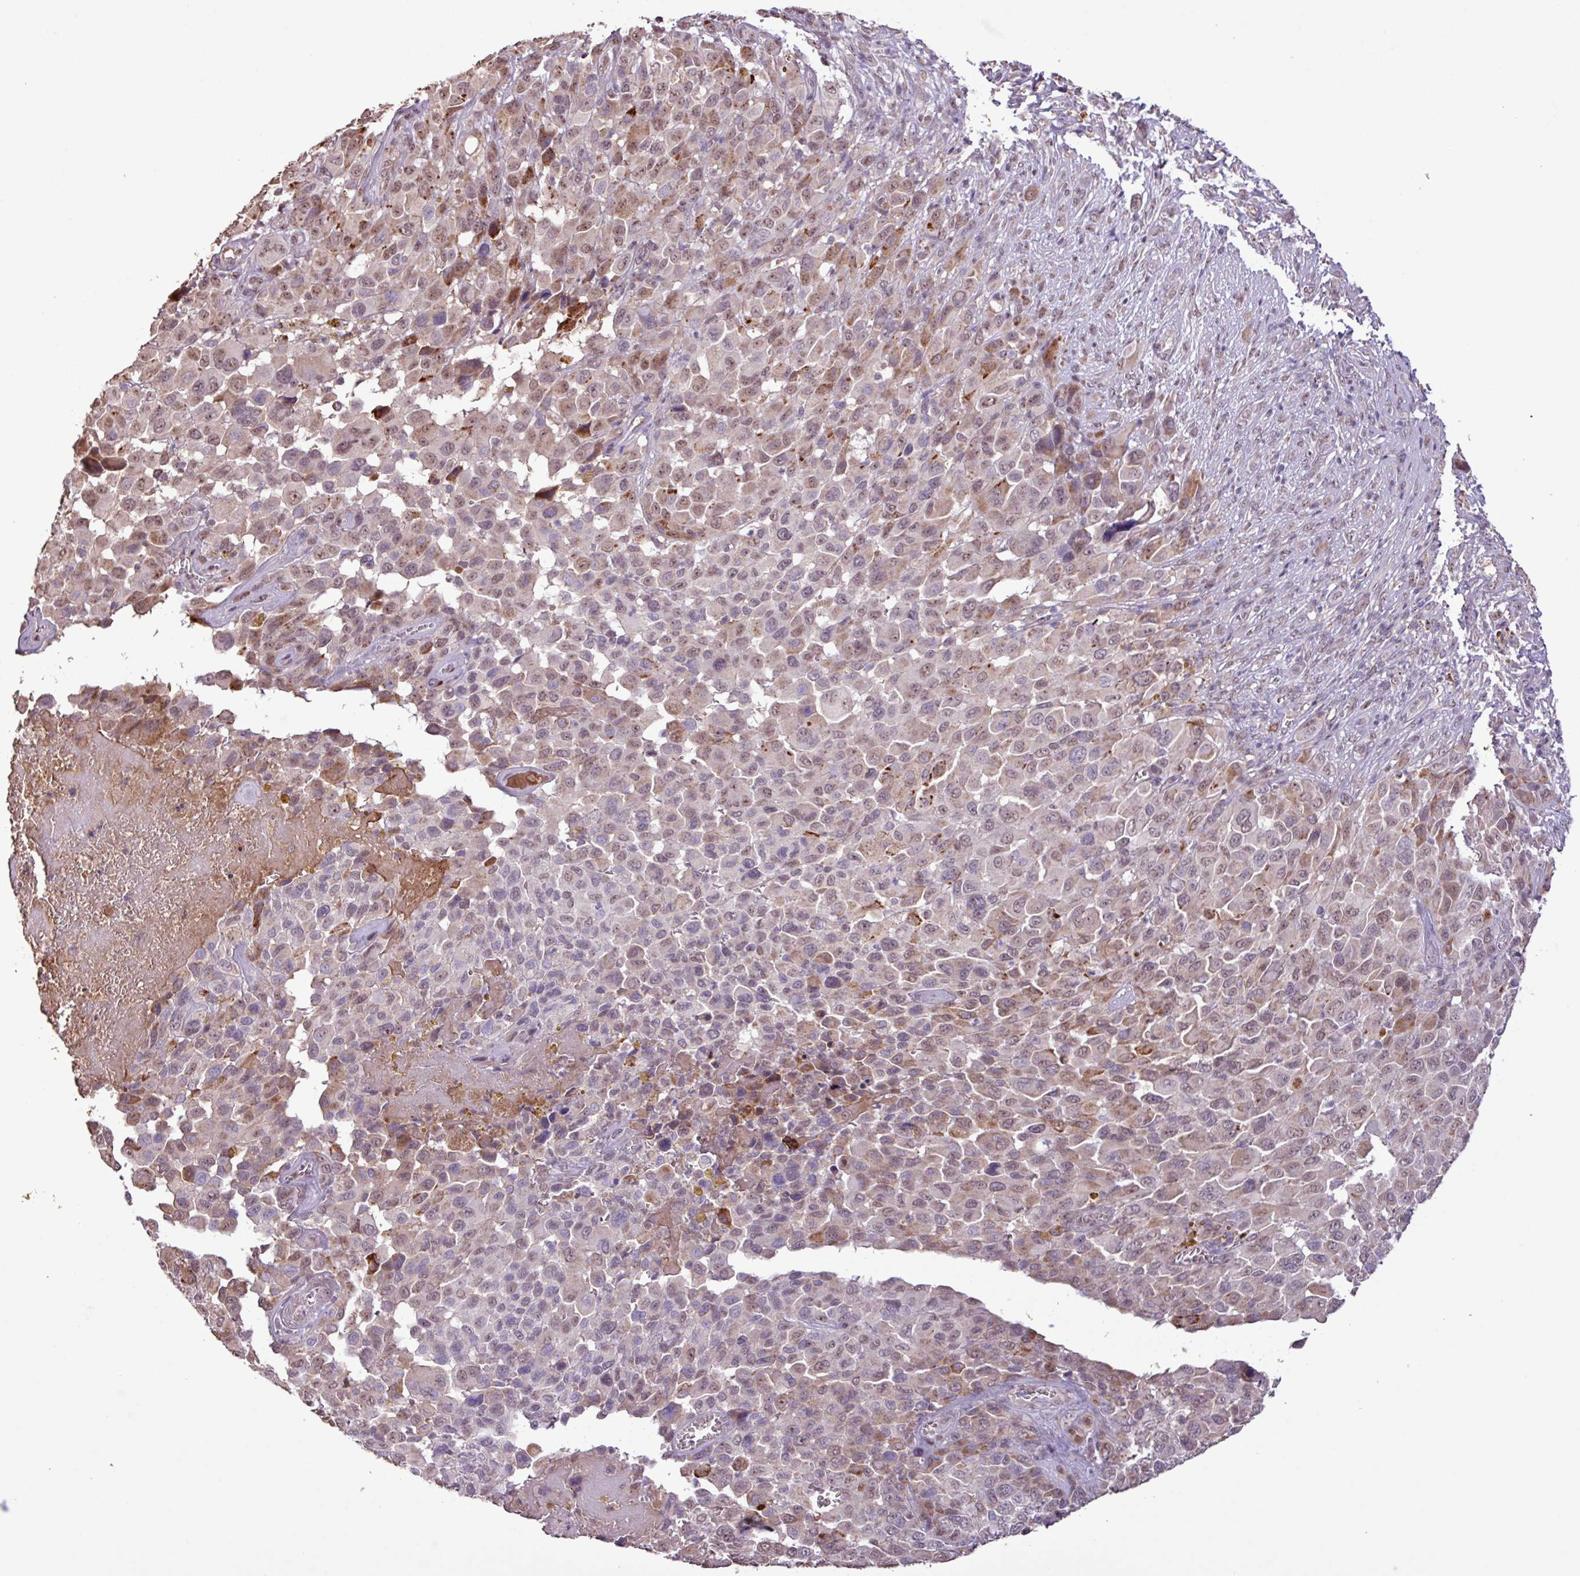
{"staining": {"intensity": "weak", "quantity": "25%-75%", "location": "nuclear"}, "tissue": "melanoma", "cell_type": "Tumor cells", "image_type": "cancer", "snomed": [{"axis": "morphology", "description": "Malignant melanoma, NOS"}, {"axis": "topography", "description": "Skin of trunk"}], "caption": "Brown immunohistochemical staining in human malignant melanoma demonstrates weak nuclear expression in approximately 25%-75% of tumor cells.", "gene": "L3MBTL3", "patient": {"sex": "male", "age": 71}}